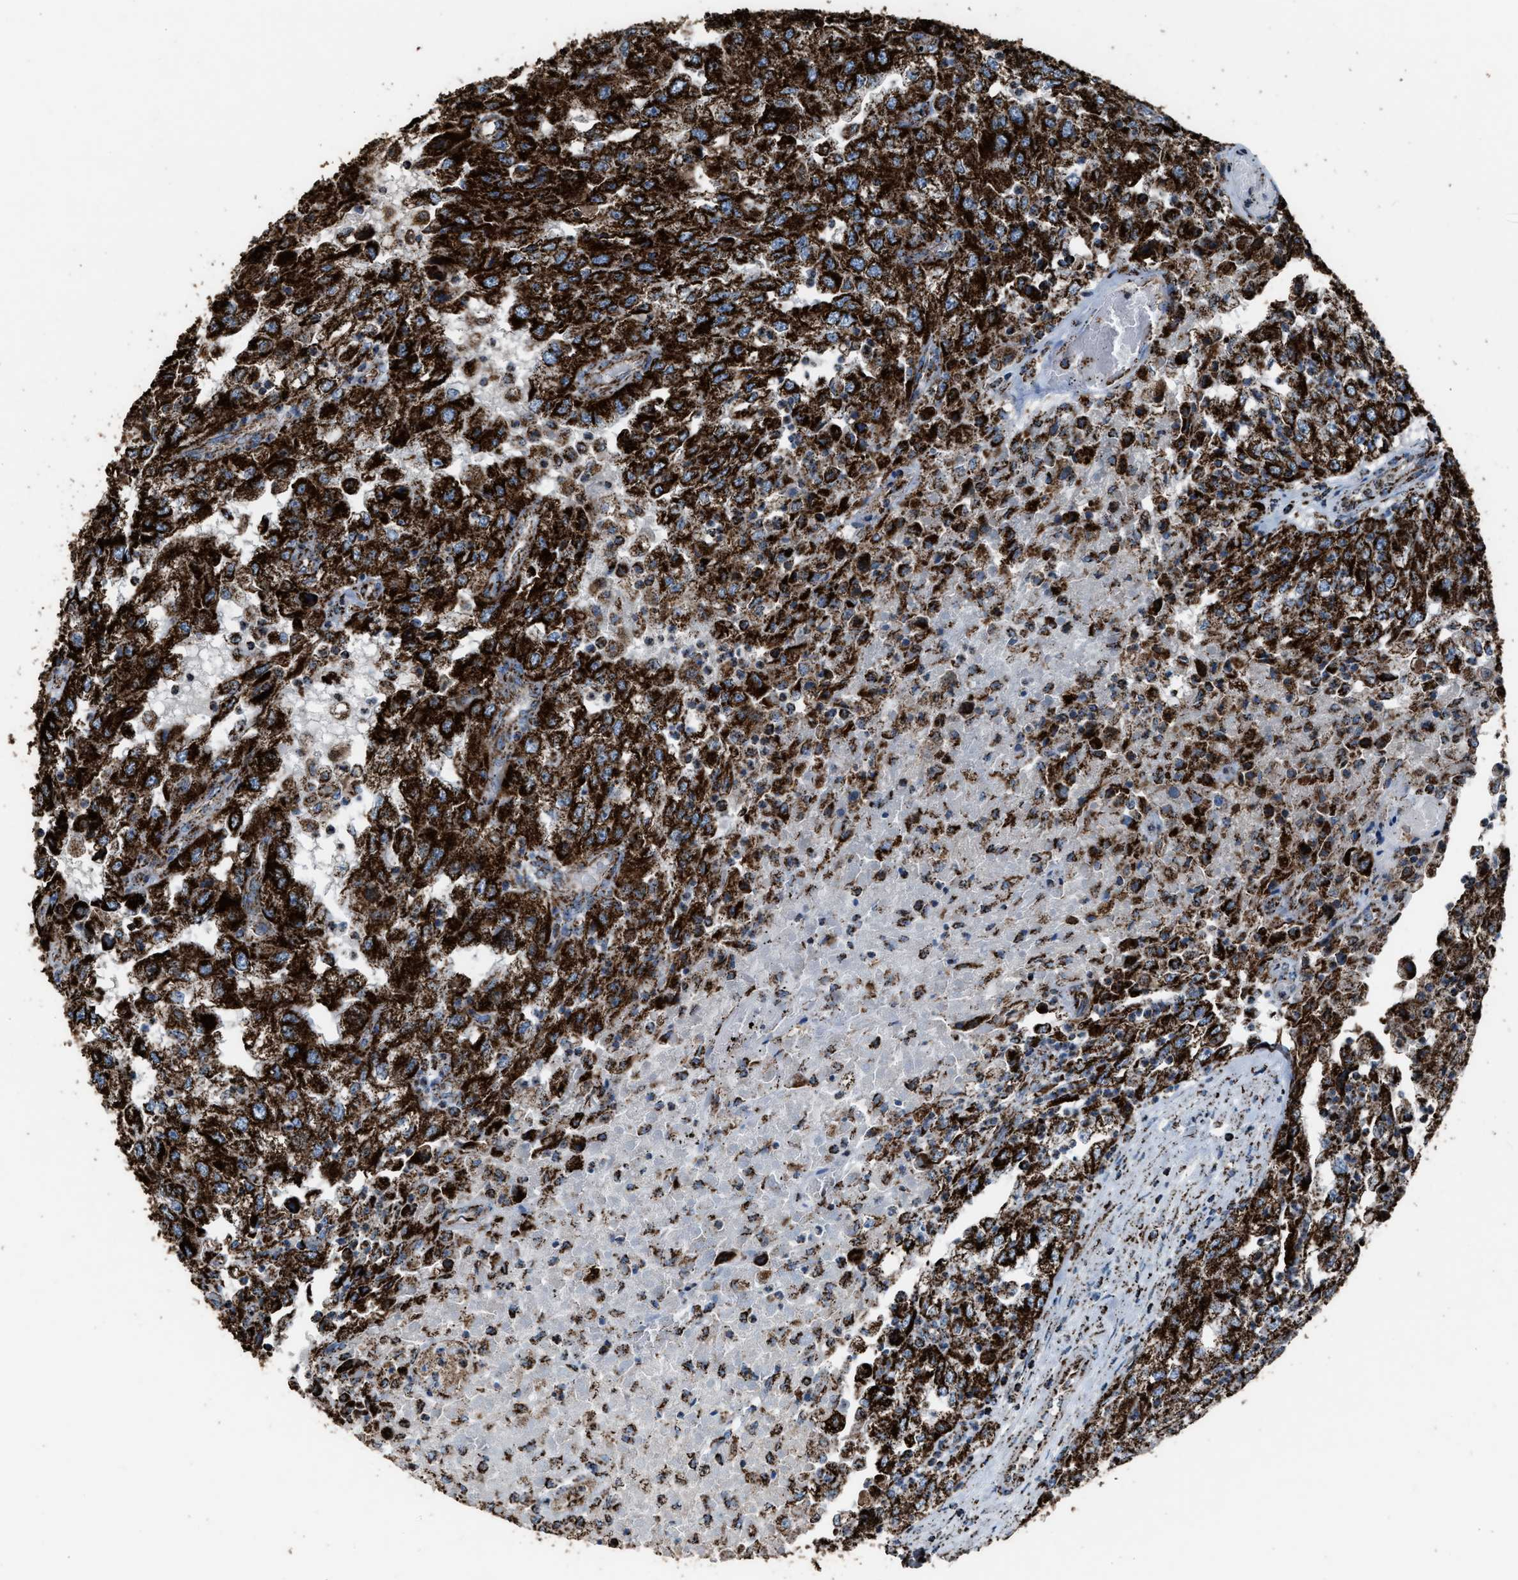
{"staining": {"intensity": "strong", "quantity": ">75%", "location": "cytoplasmic/membranous"}, "tissue": "renal cancer", "cell_type": "Tumor cells", "image_type": "cancer", "snomed": [{"axis": "morphology", "description": "Adenocarcinoma, NOS"}, {"axis": "topography", "description": "Kidney"}], "caption": "Renal cancer was stained to show a protein in brown. There is high levels of strong cytoplasmic/membranous staining in approximately >75% of tumor cells. (Stains: DAB in brown, nuclei in blue, Microscopy: brightfield microscopy at high magnification).", "gene": "MDH2", "patient": {"sex": "female", "age": 54}}